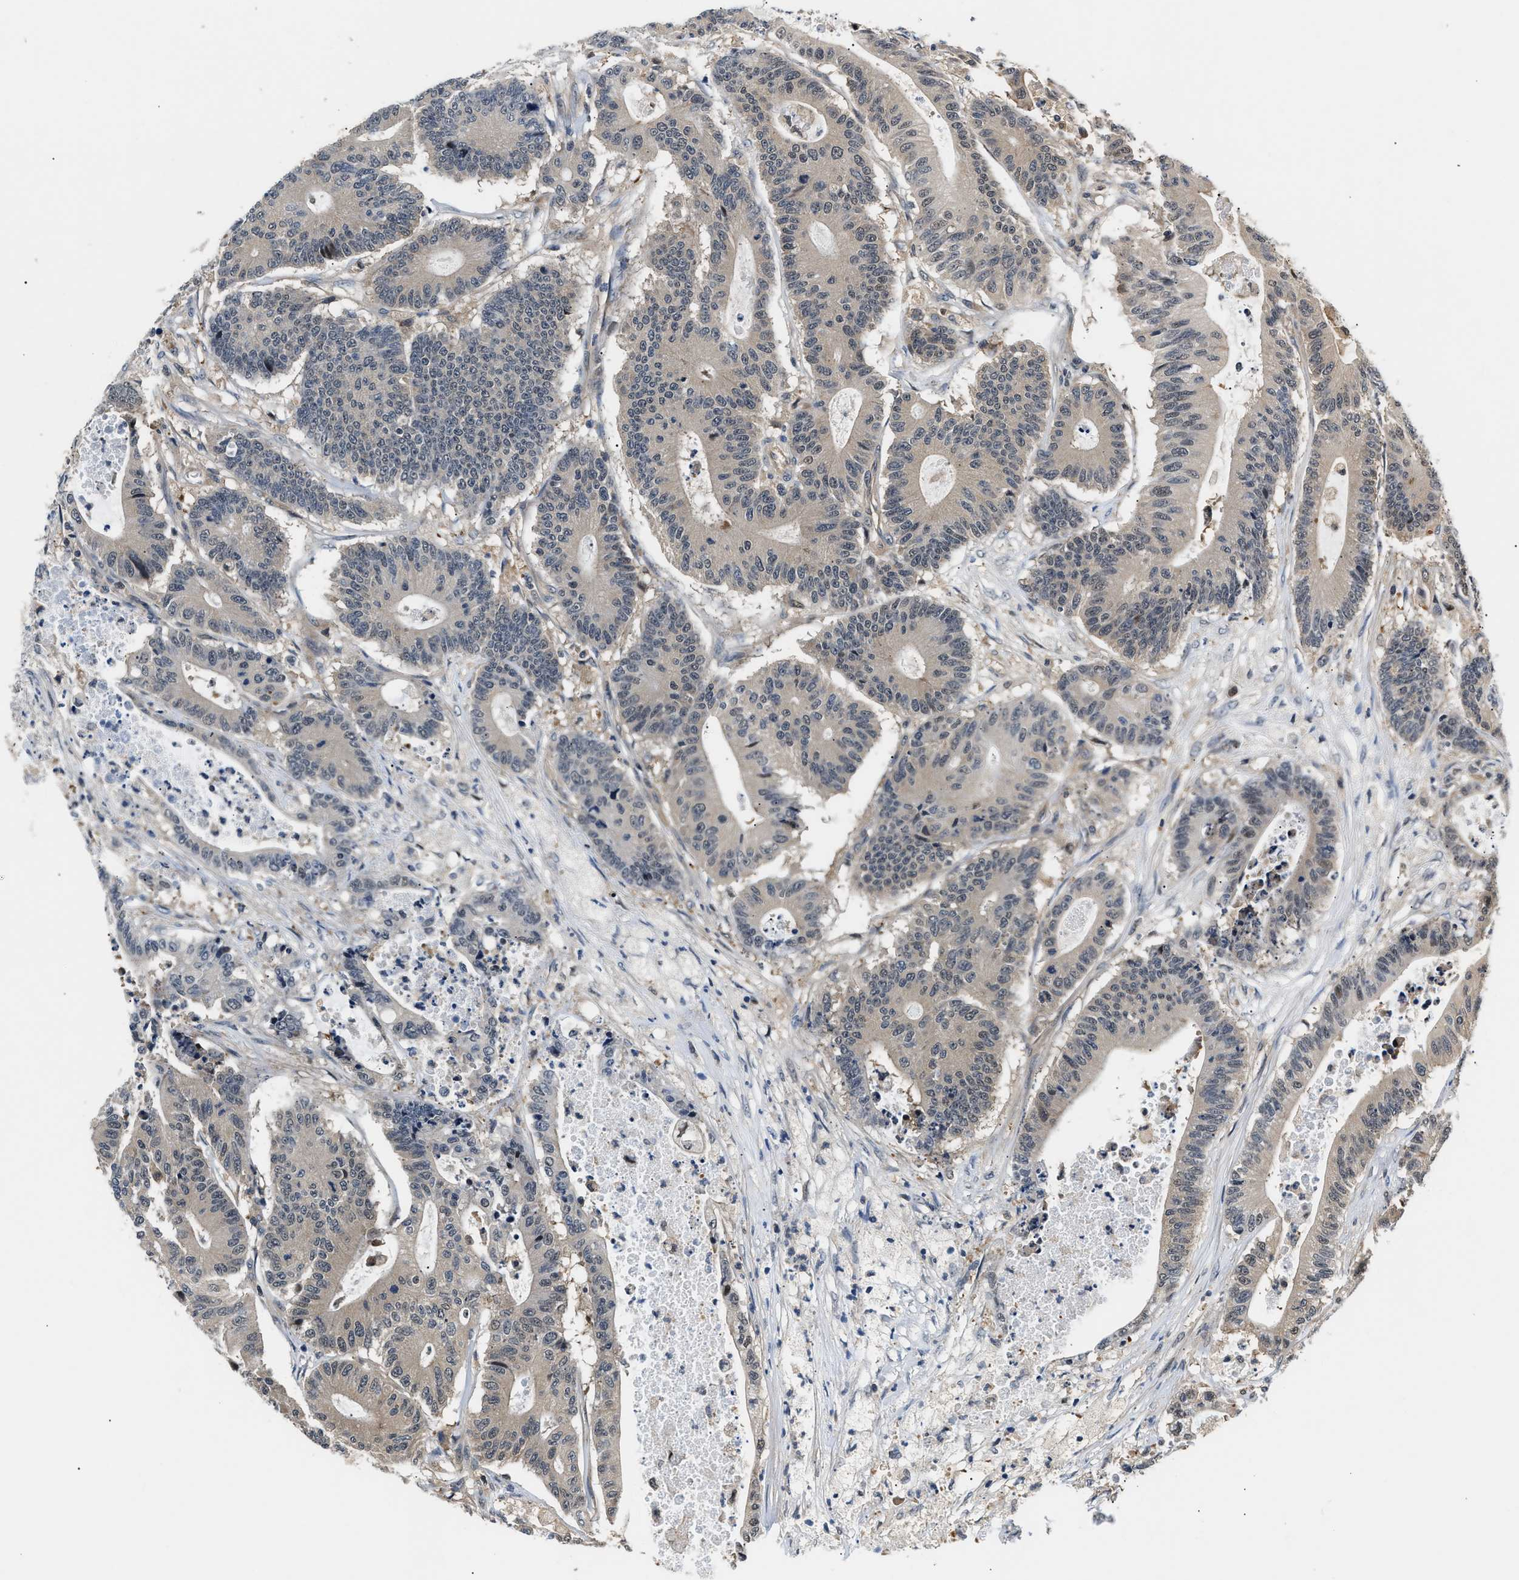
{"staining": {"intensity": "negative", "quantity": "none", "location": "none"}, "tissue": "colorectal cancer", "cell_type": "Tumor cells", "image_type": "cancer", "snomed": [{"axis": "morphology", "description": "Adenocarcinoma, NOS"}, {"axis": "topography", "description": "Colon"}], "caption": "This micrograph is of colorectal cancer (adenocarcinoma) stained with immunohistochemistry to label a protein in brown with the nuclei are counter-stained blue. There is no positivity in tumor cells.", "gene": "TUT7", "patient": {"sex": "female", "age": 84}}